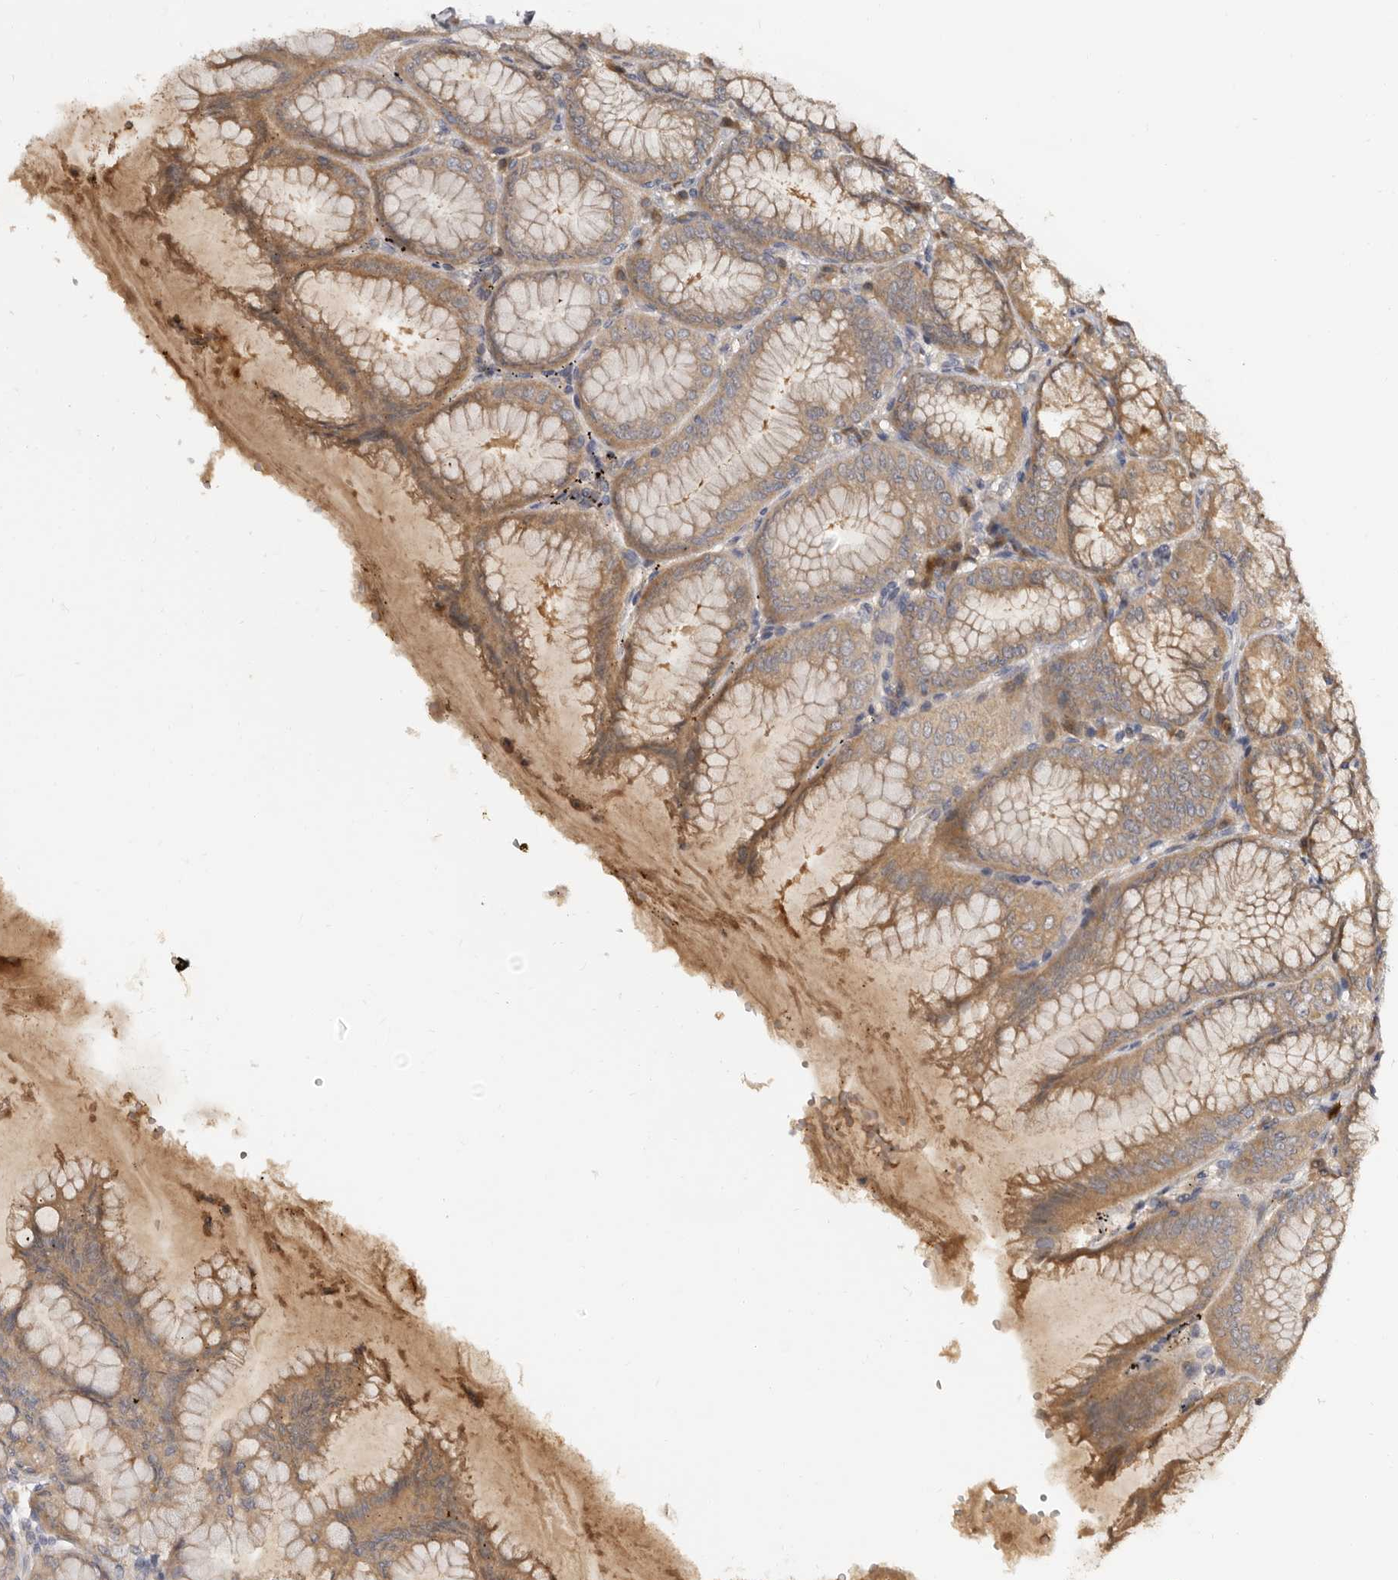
{"staining": {"intensity": "moderate", "quantity": ">75%", "location": "cytoplasmic/membranous"}, "tissue": "stomach", "cell_type": "Glandular cells", "image_type": "normal", "snomed": [{"axis": "morphology", "description": "Normal tissue, NOS"}, {"axis": "topography", "description": "Stomach, lower"}], "caption": "A medium amount of moderate cytoplasmic/membranous positivity is appreciated in about >75% of glandular cells in unremarkable stomach. (Stains: DAB in brown, nuclei in blue, Microscopy: brightfield microscopy at high magnification).", "gene": "INAVA", "patient": {"sex": "male", "age": 71}}